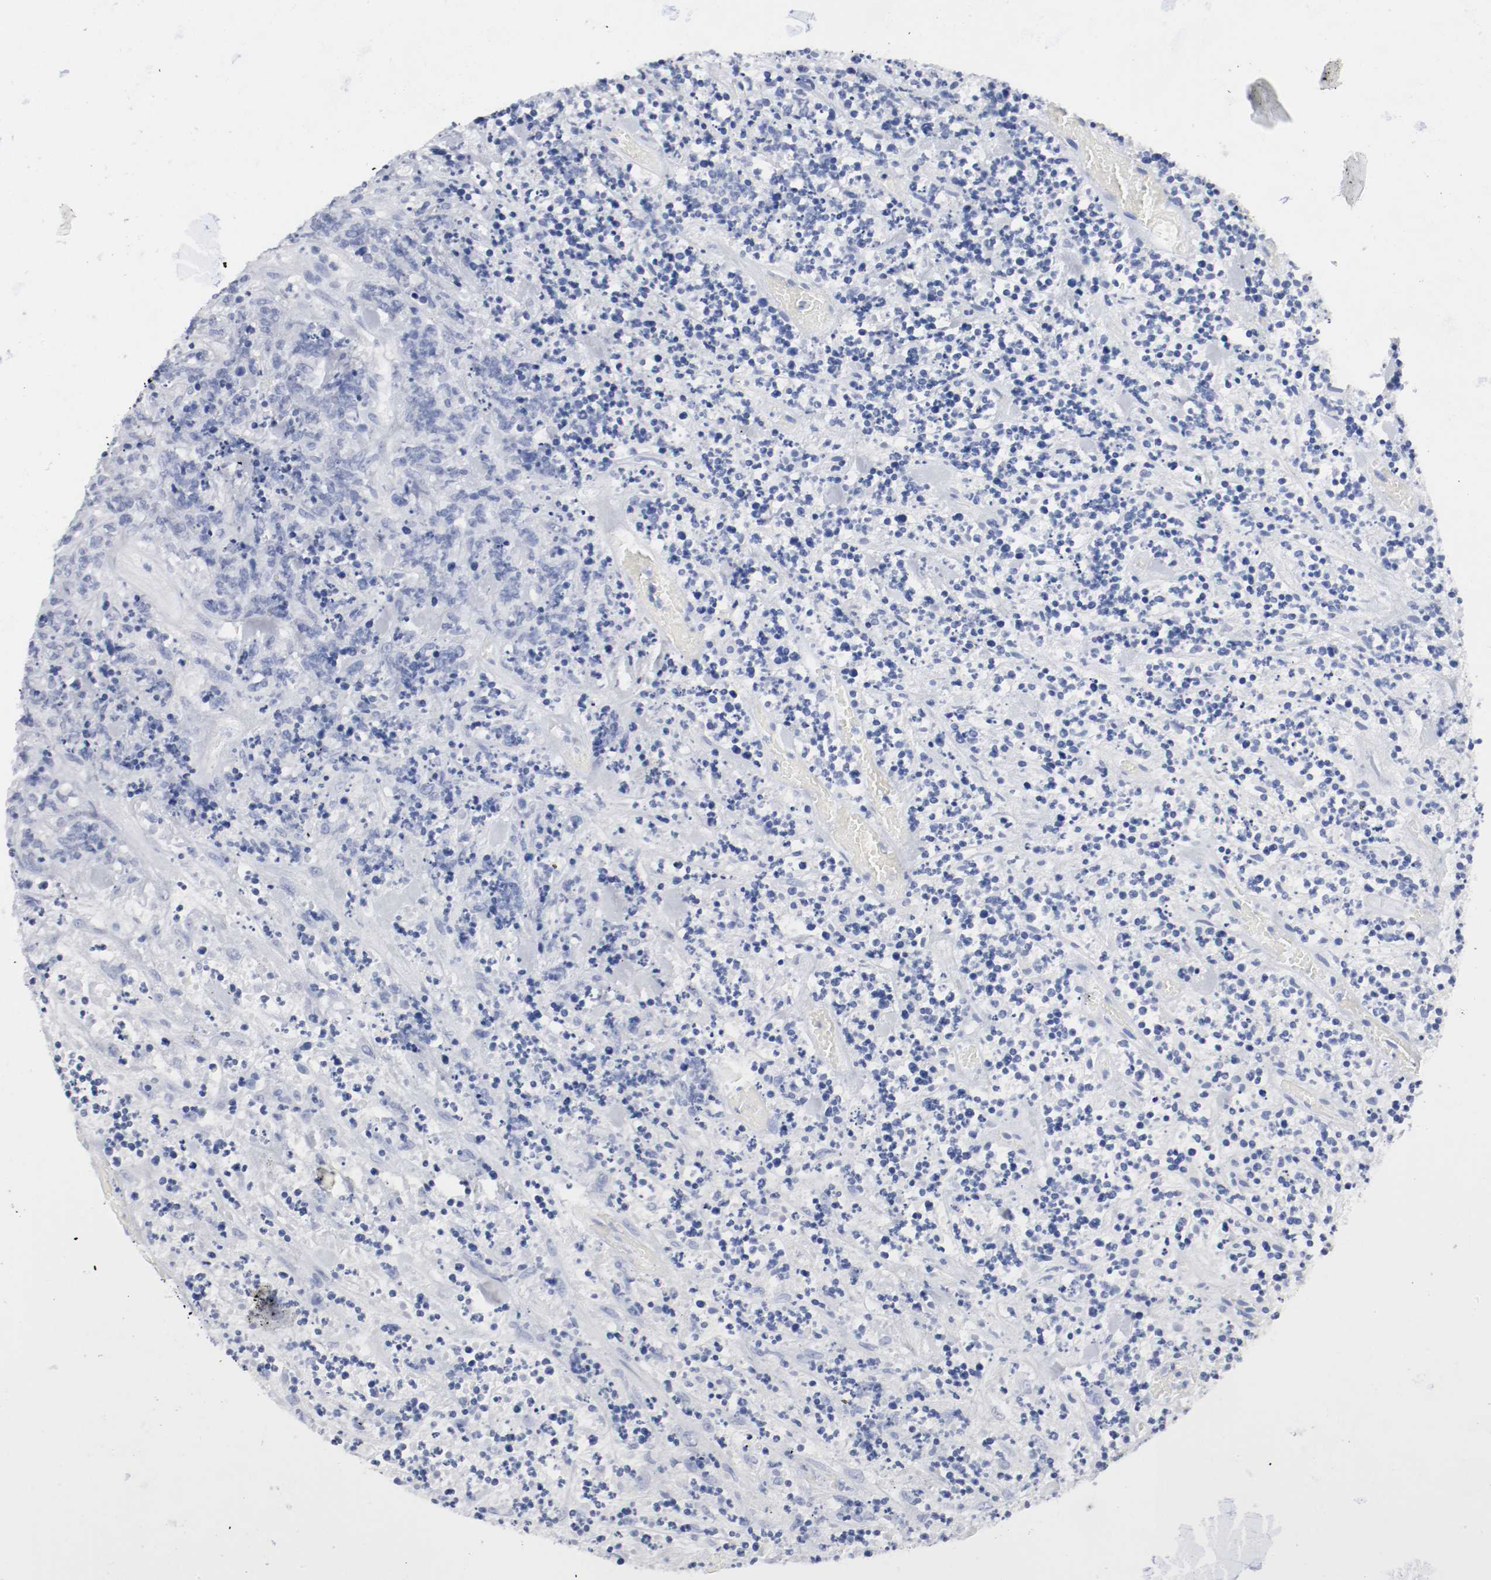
{"staining": {"intensity": "negative", "quantity": "none", "location": "none"}, "tissue": "lymphoma", "cell_type": "Tumor cells", "image_type": "cancer", "snomed": [{"axis": "morphology", "description": "Malignant lymphoma, non-Hodgkin's type, High grade"}, {"axis": "topography", "description": "Soft tissue"}], "caption": "Image shows no significant protein staining in tumor cells of lymphoma. (DAB immunohistochemistry visualized using brightfield microscopy, high magnification).", "gene": "GAD1", "patient": {"sex": "male", "age": 18}}